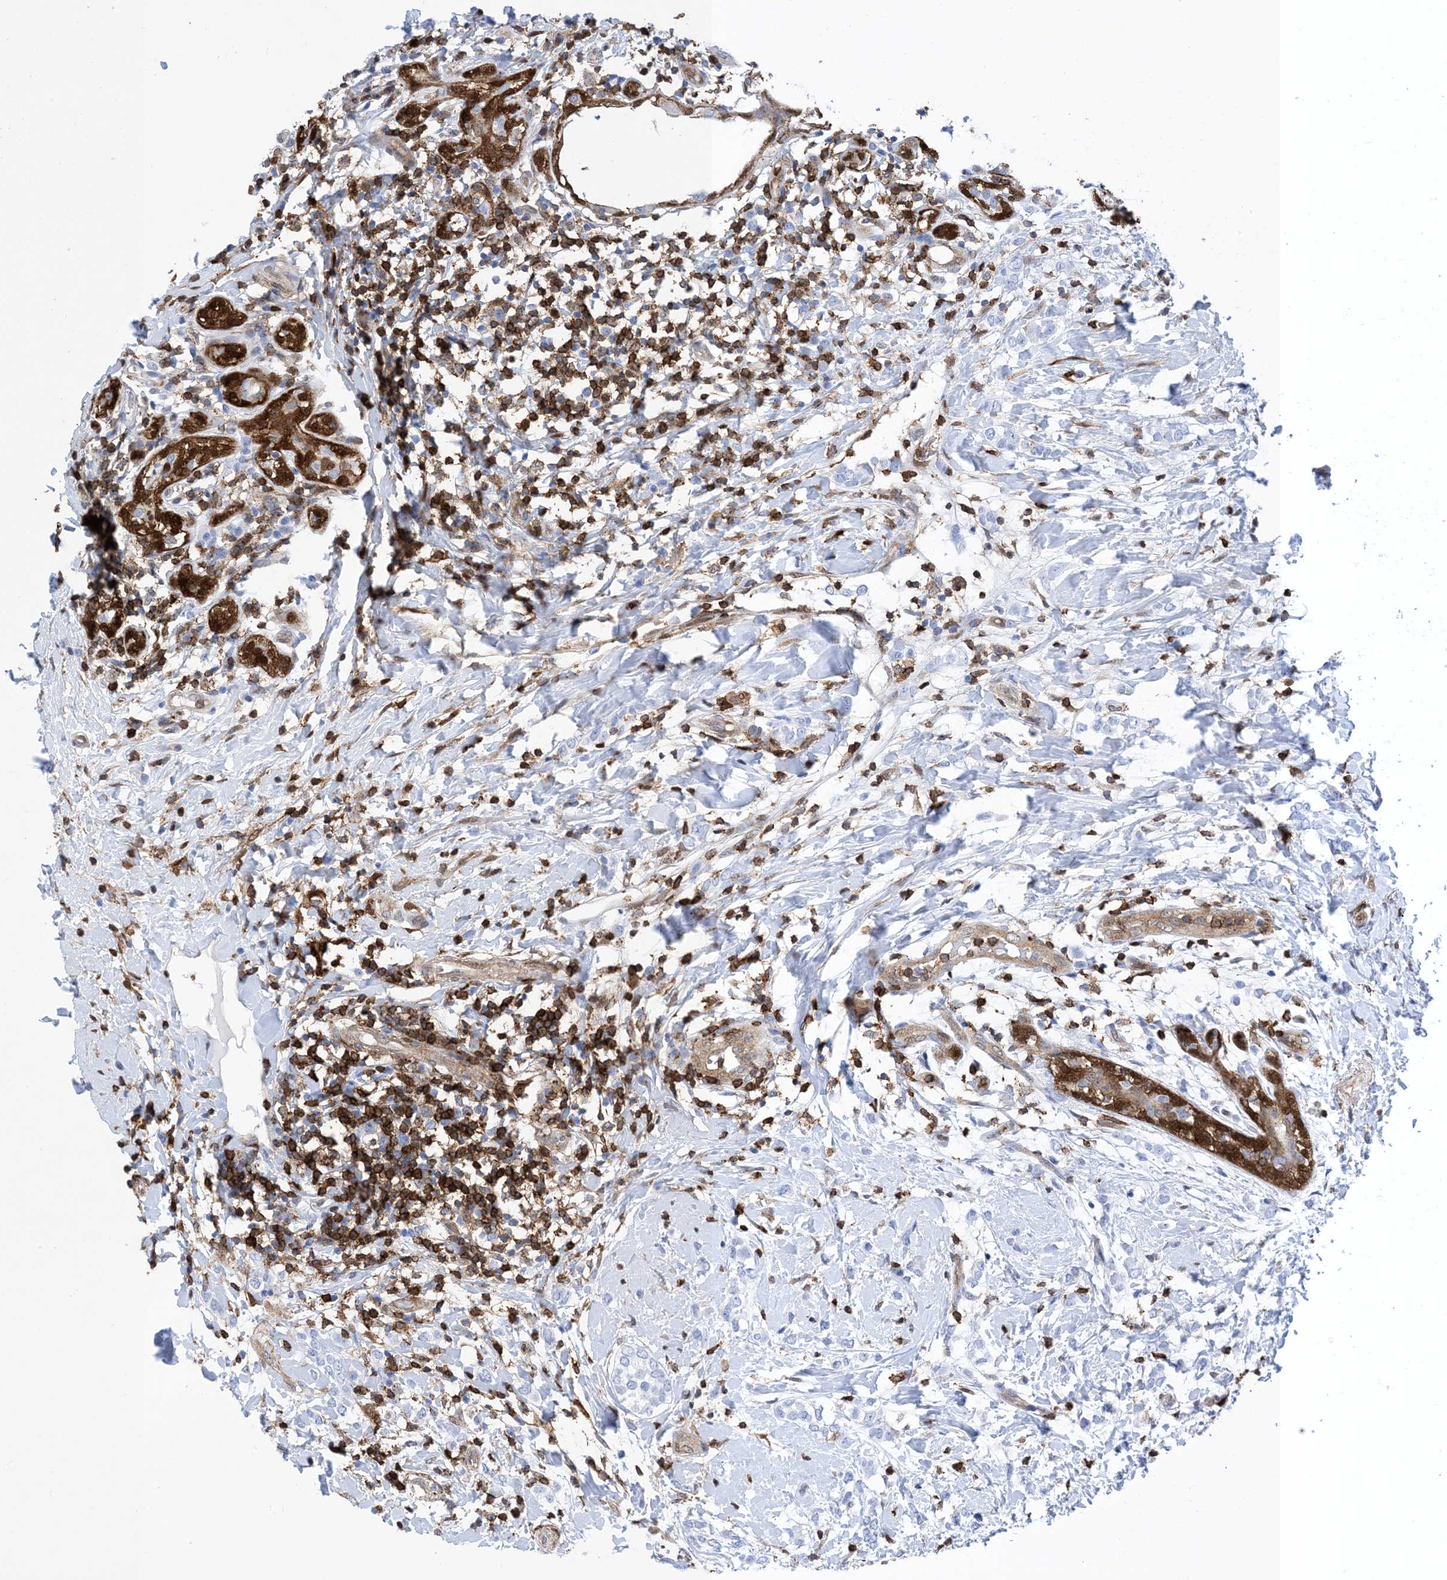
{"staining": {"intensity": "negative", "quantity": "none", "location": "none"}, "tissue": "breast cancer", "cell_type": "Tumor cells", "image_type": "cancer", "snomed": [{"axis": "morphology", "description": "Normal tissue, NOS"}, {"axis": "morphology", "description": "Lobular carcinoma"}, {"axis": "topography", "description": "Breast"}], "caption": "This is a photomicrograph of immunohistochemistry staining of breast cancer, which shows no expression in tumor cells. The staining is performed using DAB brown chromogen with nuclei counter-stained in using hematoxylin.", "gene": "ANXA1", "patient": {"sex": "female", "age": 47}}